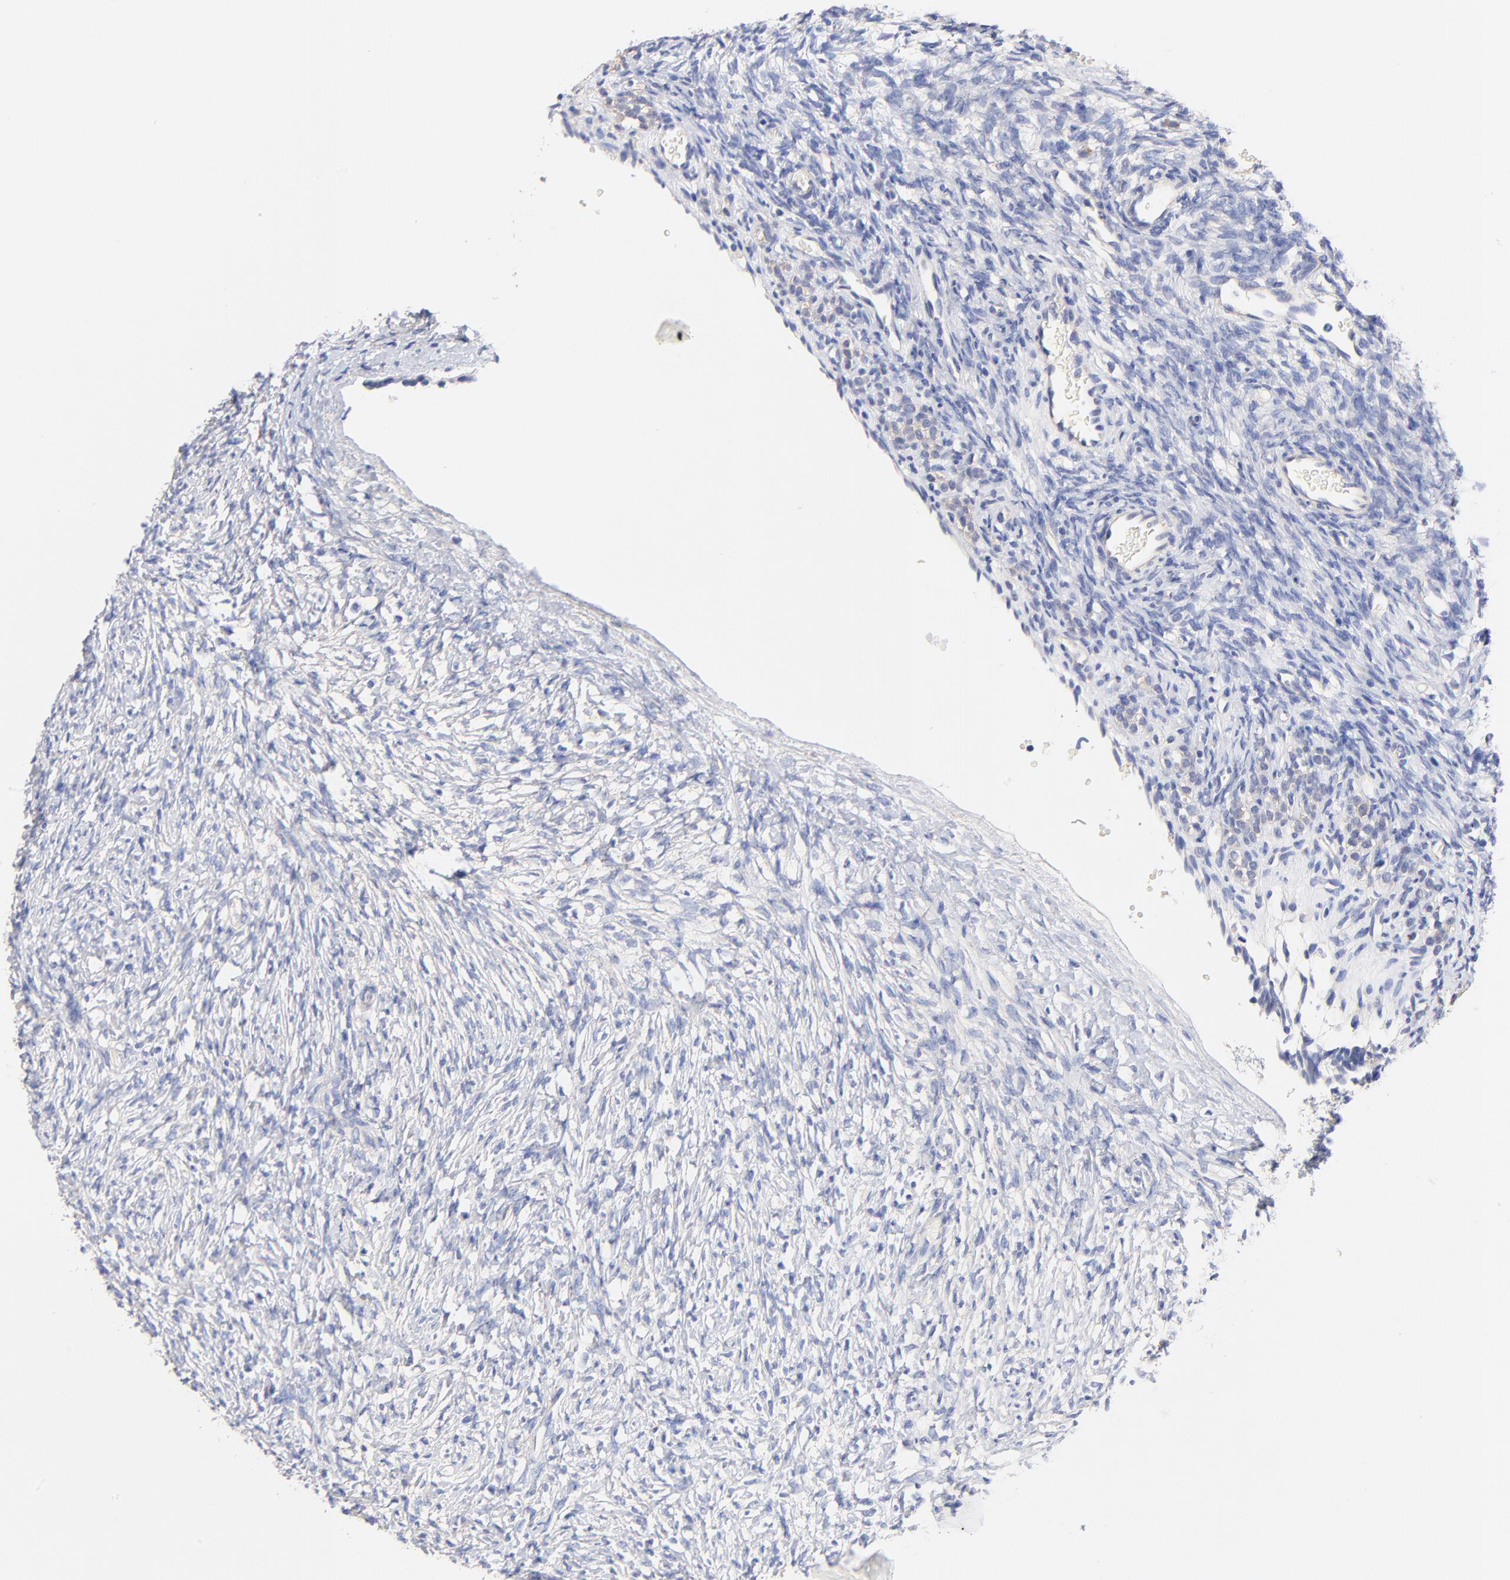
{"staining": {"intensity": "weak", "quantity": ">75%", "location": "cytoplasmic/membranous"}, "tissue": "ovary", "cell_type": "Follicle cells", "image_type": "normal", "snomed": [{"axis": "morphology", "description": "Normal tissue, NOS"}, {"axis": "topography", "description": "Ovary"}], "caption": "A high-resolution histopathology image shows immunohistochemistry staining of normal ovary, which shows weak cytoplasmic/membranous positivity in about >75% of follicle cells. (DAB (3,3'-diaminobenzidine) IHC, brown staining for protein, blue staining for nuclei).", "gene": "TNFRSF13C", "patient": {"sex": "female", "age": 35}}